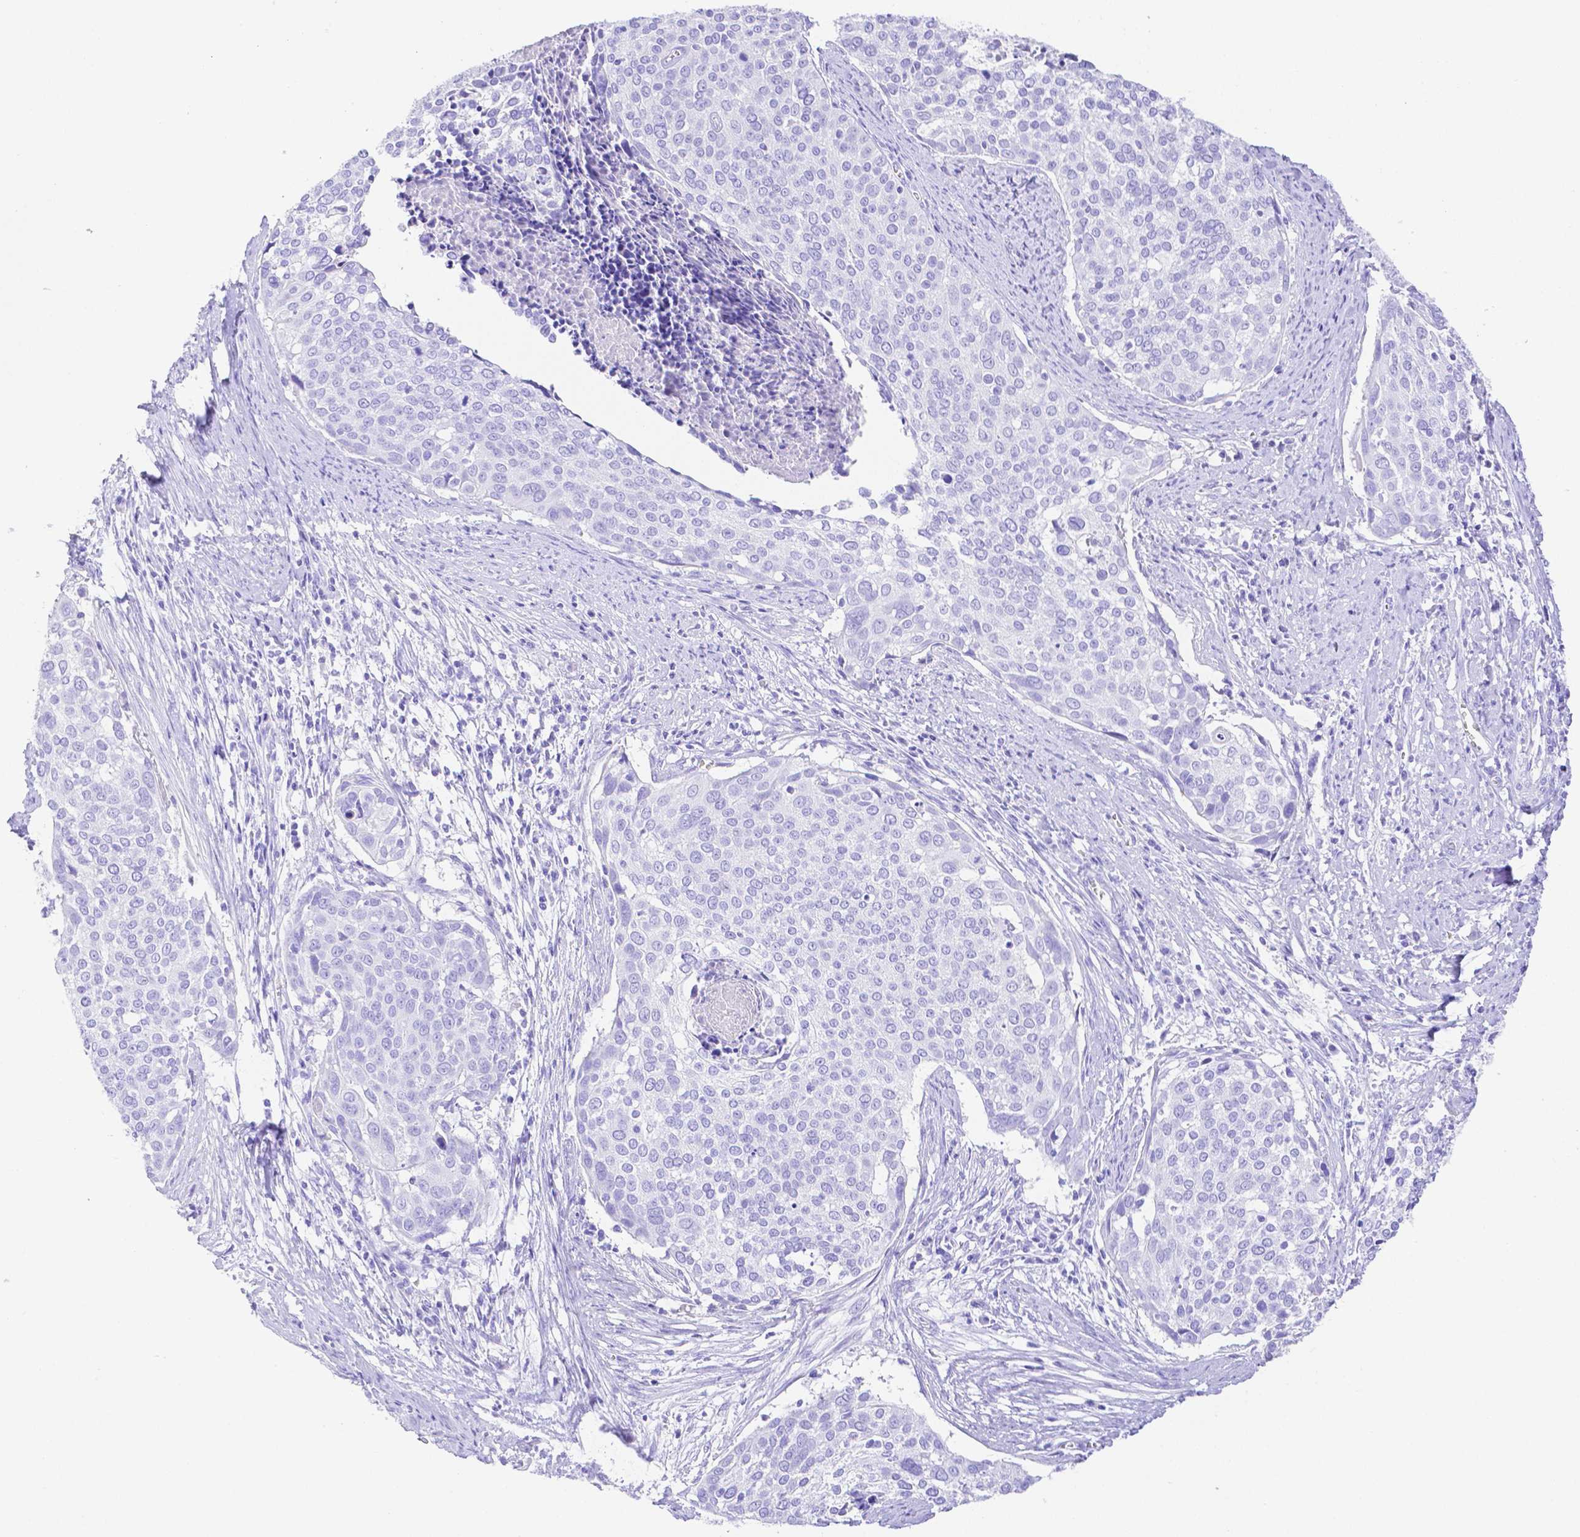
{"staining": {"intensity": "negative", "quantity": "none", "location": "none"}, "tissue": "cervical cancer", "cell_type": "Tumor cells", "image_type": "cancer", "snomed": [{"axis": "morphology", "description": "Squamous cell carcinoma, NOS"}, {"axis": "topography", "description": "Cervix"}], "caption": "Human cervical cancer stained for a protein using immunohistochemistry (IHC) exhibits no staining in tumor cells.", "gene": "SMR3A", "patient": {"sex": "female", "age": 39}}